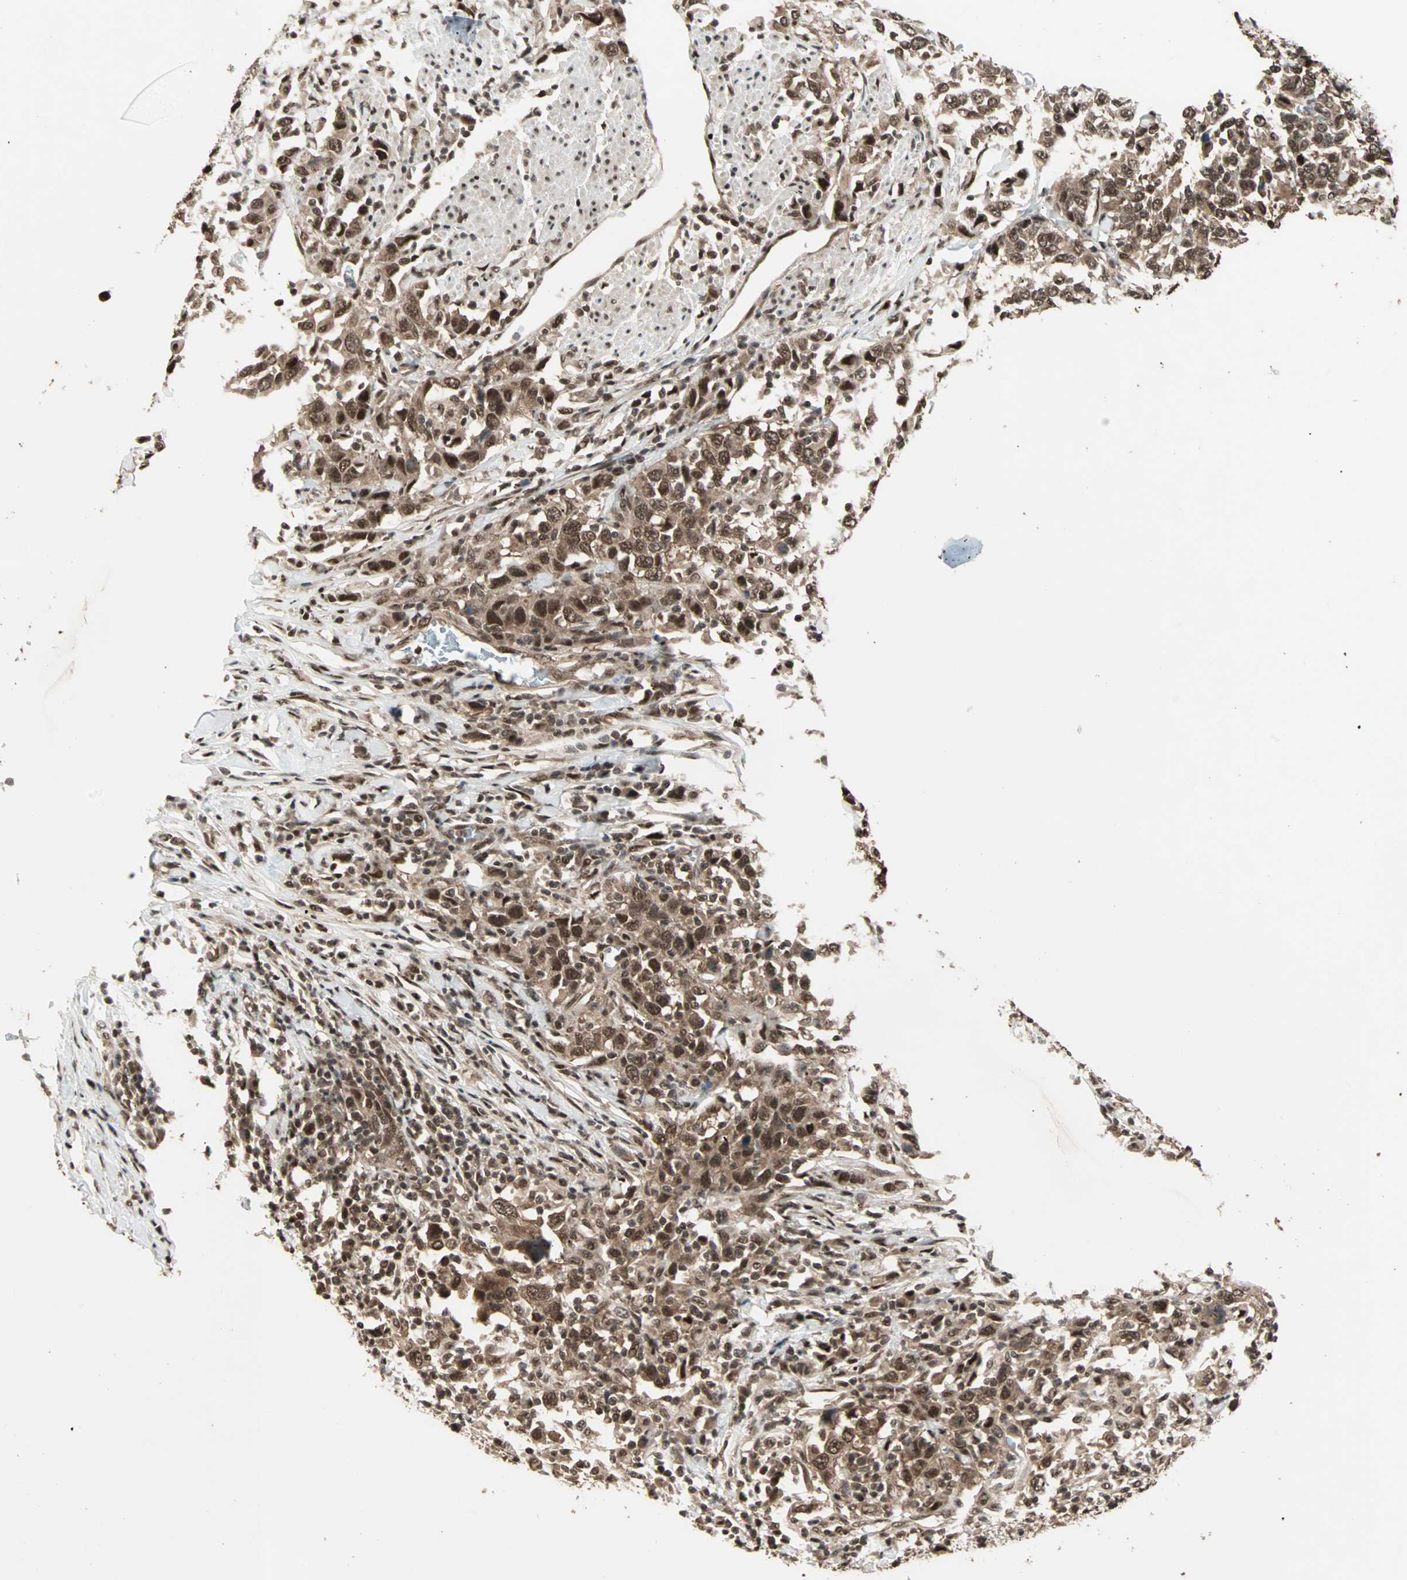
{"staining": {"intensity": "strong", "quantity": ">75%", "location": "cytoplasmic/membranous,nuclear"}, "tissue": "urothelial cancer", "cell_type": "Tumor cells", "image_type": "cancer", "snomed": [{"axis": "morphology", "description": "Urothelial carcinoma, High grade"}, {"axis": "topography", "description": "Urinary bladder"}], "caption": "Protein staining displays strong cytoplasmic/membranous and nuclear staining in approximately >75% of tumor cells in urothelial carcinoma (high-grade).", "gene": "ZNF44", "patient": {"sex": "male", "age": 61}}